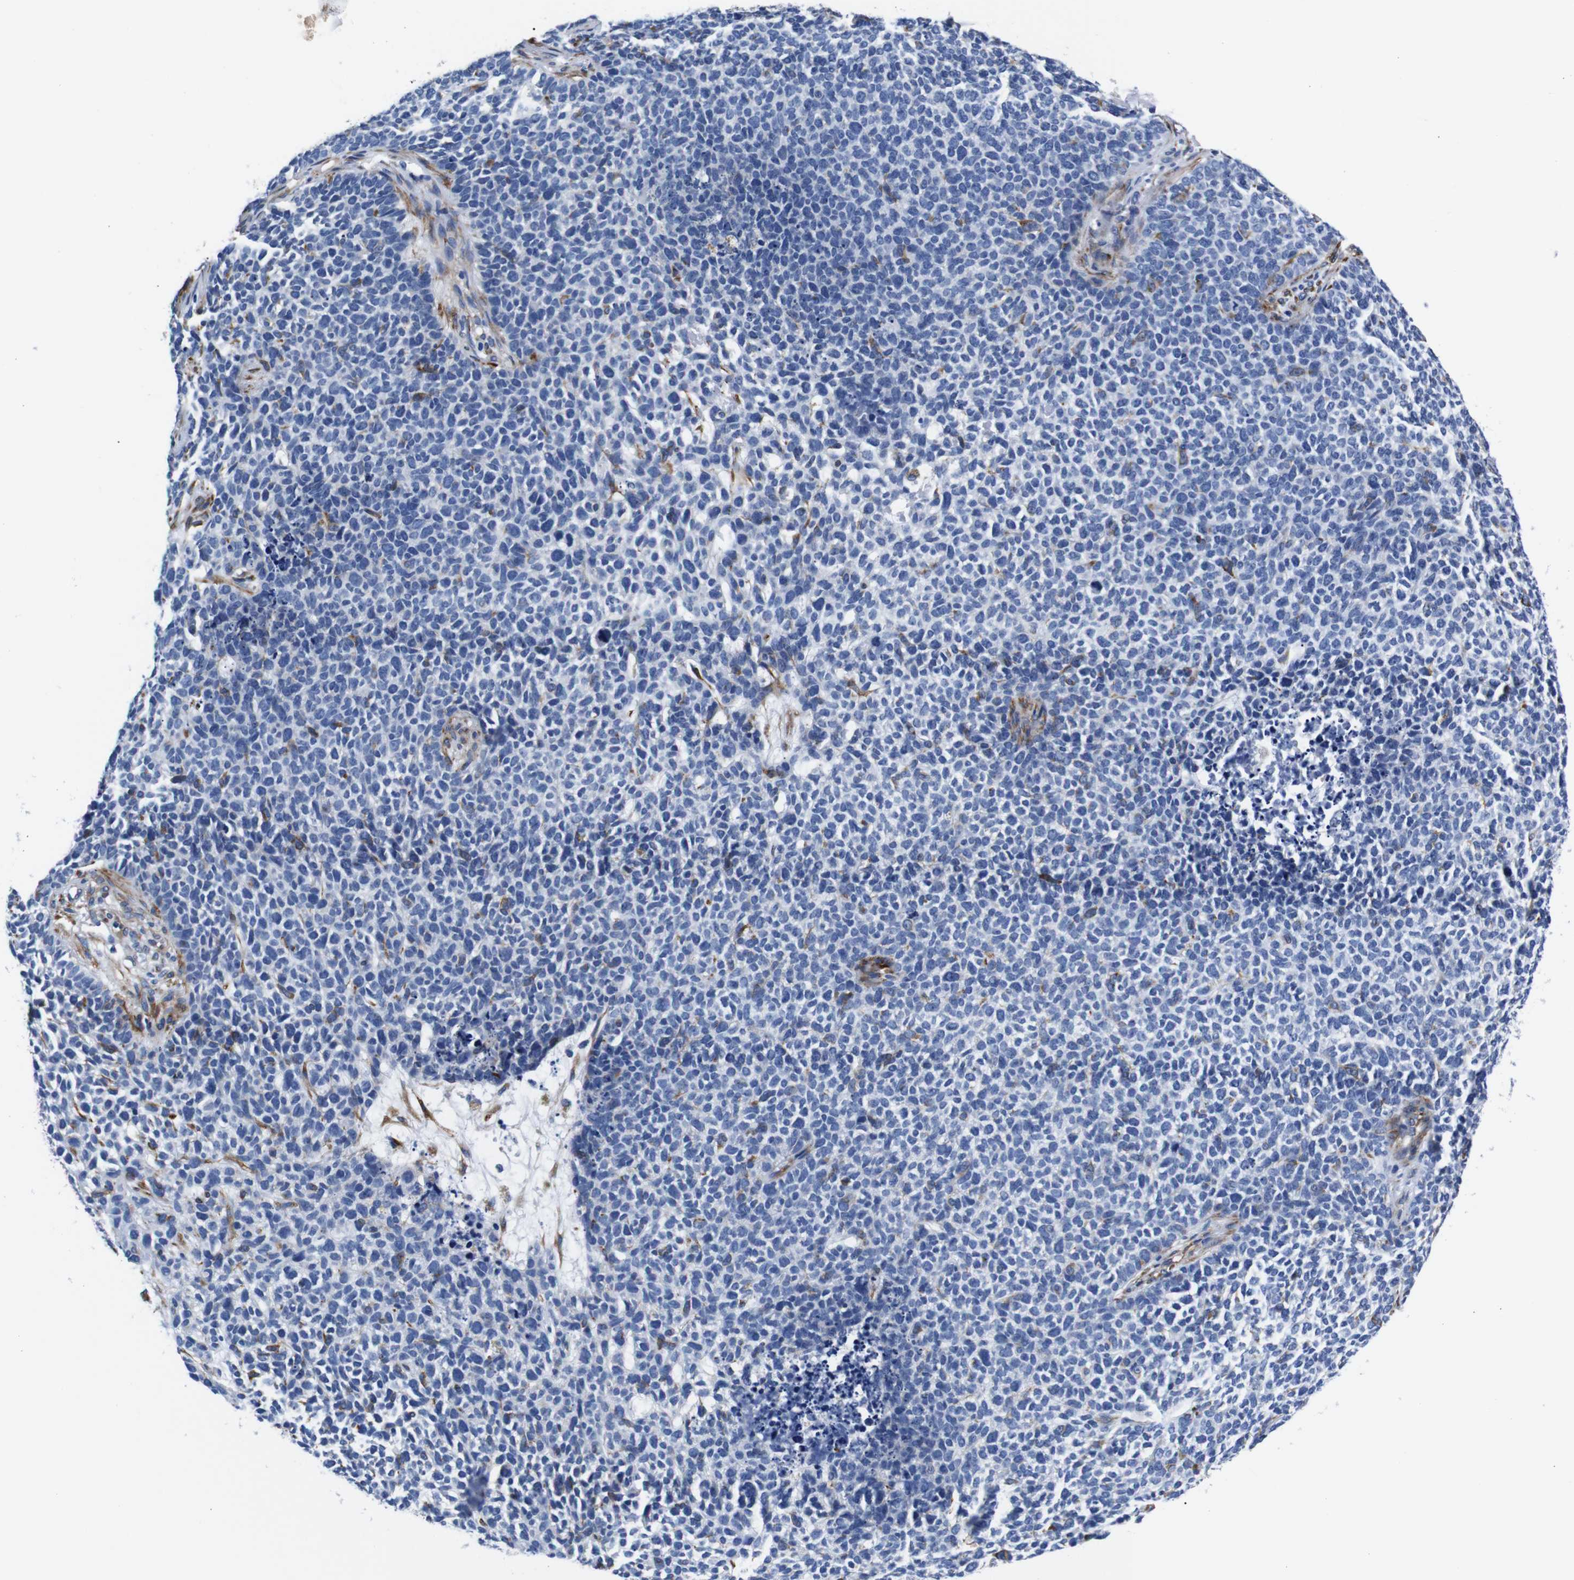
{"staining": {"intensity": "negative", "quantity": "none", "location": "none"}, "tissue": "skin cancer", "cell_type": "Tumor cells", "image_type": "cancer", "snomed": [{"axis": "morphology", "description": "Basal cell carcinoma"}, {"axis": "topography", "description": "Skin"}], "caption": "A micrograph of skin cancer (basal cell carcinoma) stained for a protein exhibits no brown staining in tumor cells.", "gene": "LRIG1", "patient": {"sex": "female", "age": 84}}